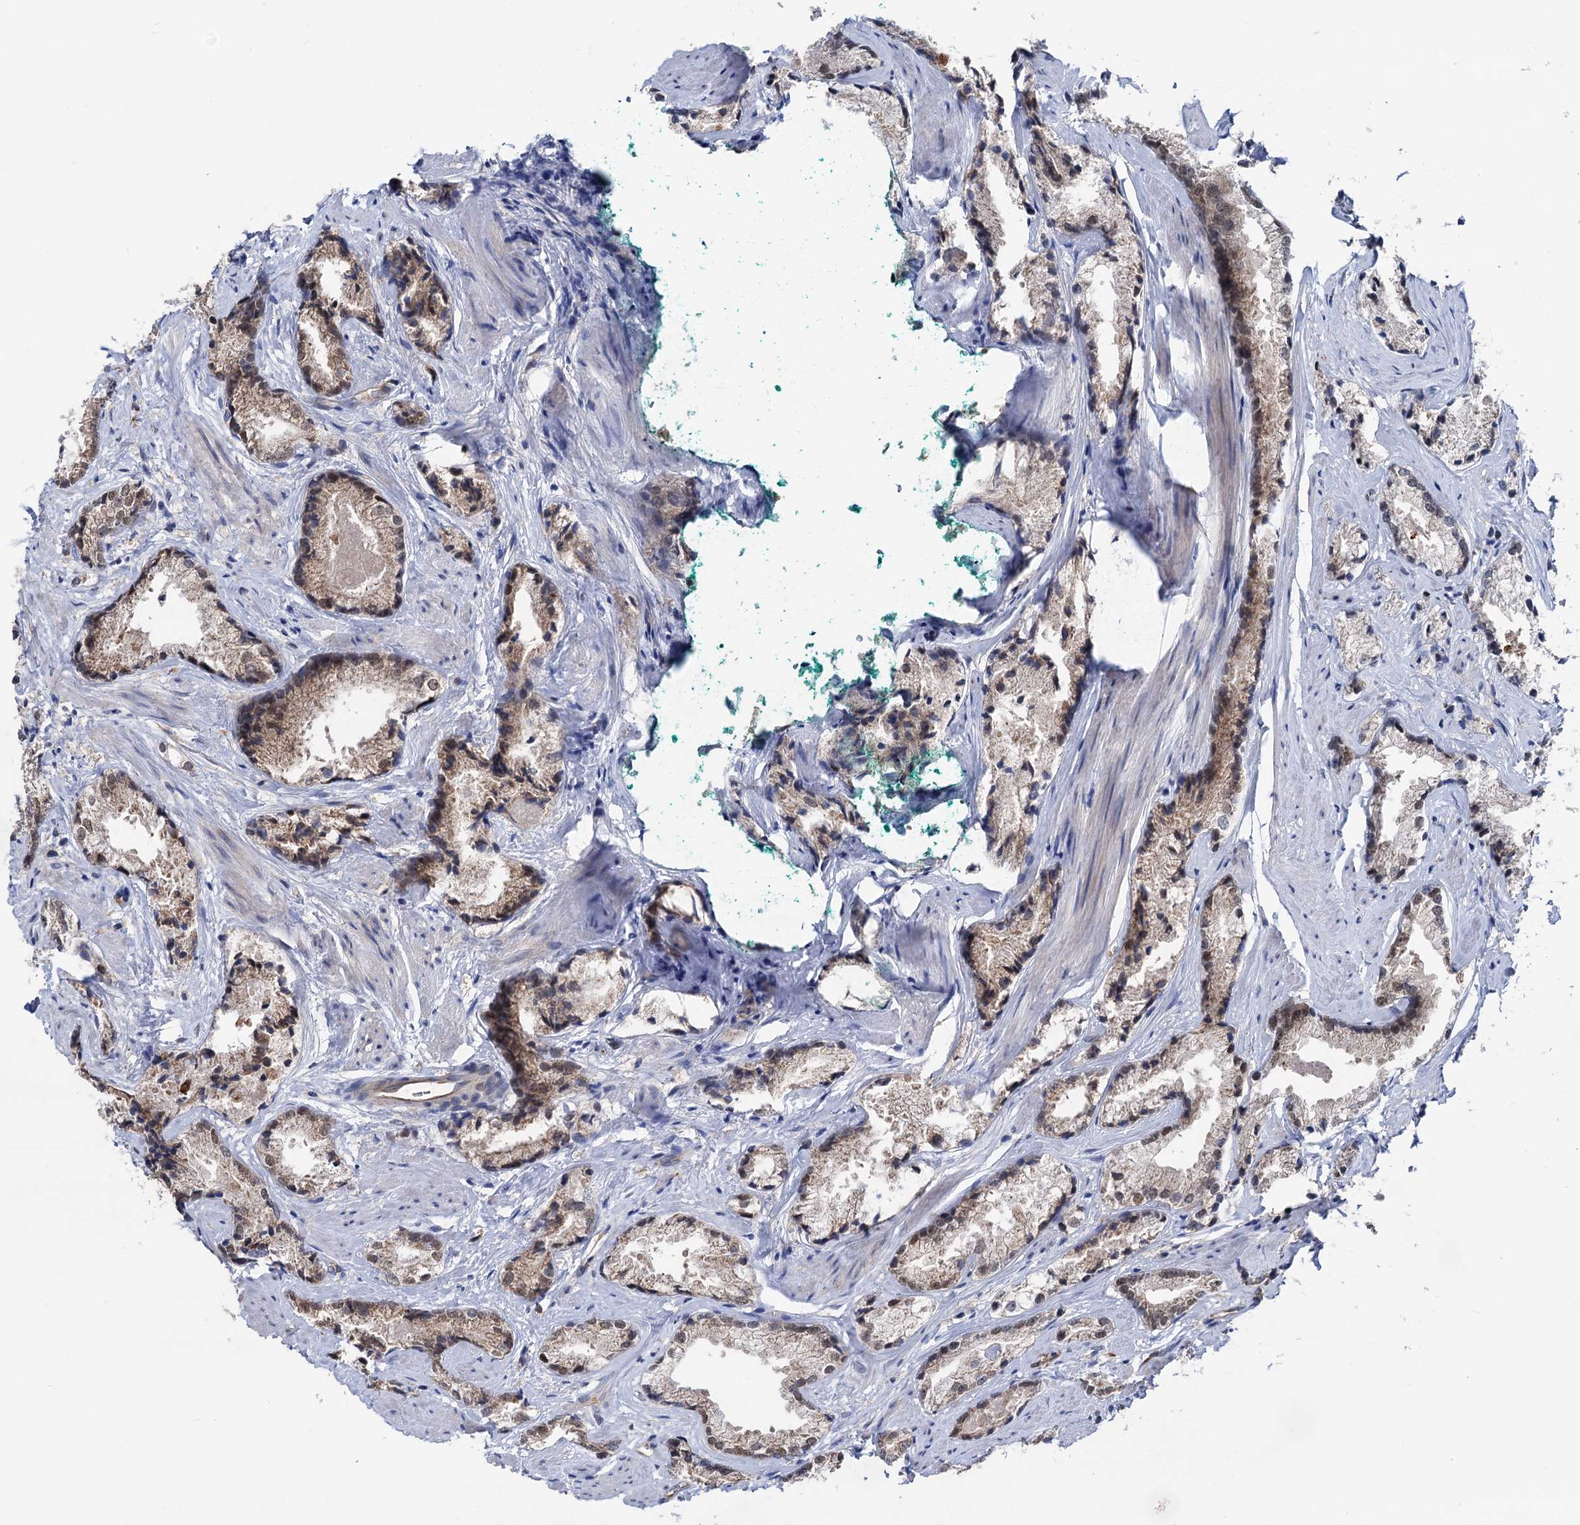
{"staining": {"intensity": "moderate", "quantity": ">75%", "location": "cytoplasmic/membranous"}, "tissue": "prostate cancer", "cell_type": "Tumor cells", "image_type": "cancer", "snomed": [{"axis": "morphology", "description": "Adenocarcinoma, High grade"}, {"axis": "topography", "description": "Prostate"}], "caption": "The histopathology image shows immunohistochemical staining of high-grade adenocarcinoma (prostate). There is moderate cytoplasmic/membranous expression is identified in about >75% of tumor cells. (DAB (3,3'-diaminobenzidine) IHC, brown staining for protein, blue staining for nuclei).", "gene": "ZNRD2", "patient": {"sex": "male", "age": 66}}